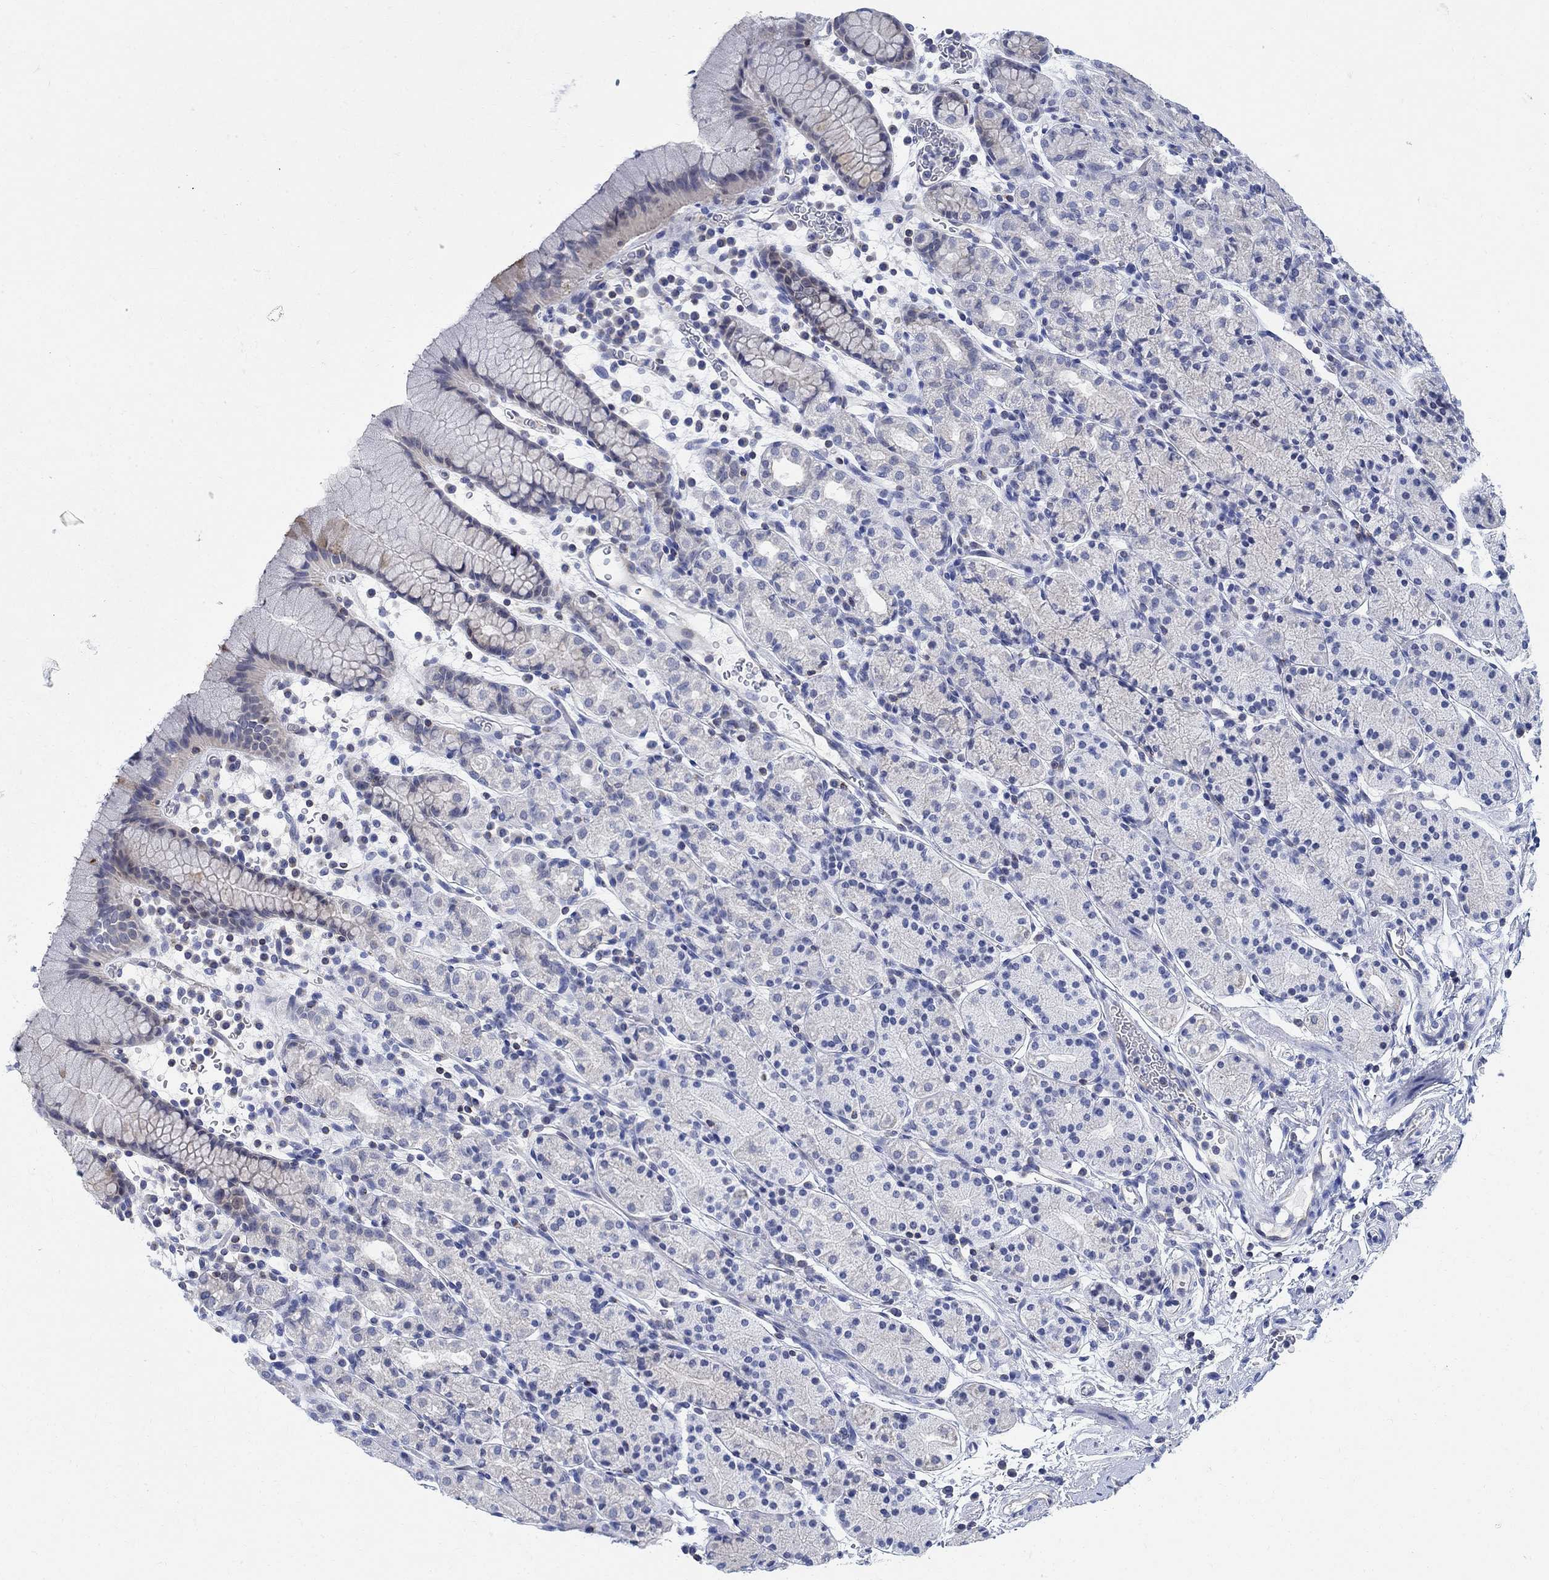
{"staining": {"intensity": "weak", "quantity": "<25%", "location": "cytoplasmic/membranous"}, "tissue": "stomach", "cell_type": "Glandular cells", "image_type": "normal", "snomed": [{"axis": "morphology", "description": "Normal tissue, NOS"}, {"axis": "topography", "description": "Stomach, upper"}, {"axis": "topography", "description": "Stomach"}], "caption": "A high-resolution image shows immunohistochemistry (IHC) staining of normal stomach, which shows no significant expression in glandular cells. (DAB IHC, high magnification).", "gene": "PHF21B", "patient": {"sex": "male", "age": 62}}